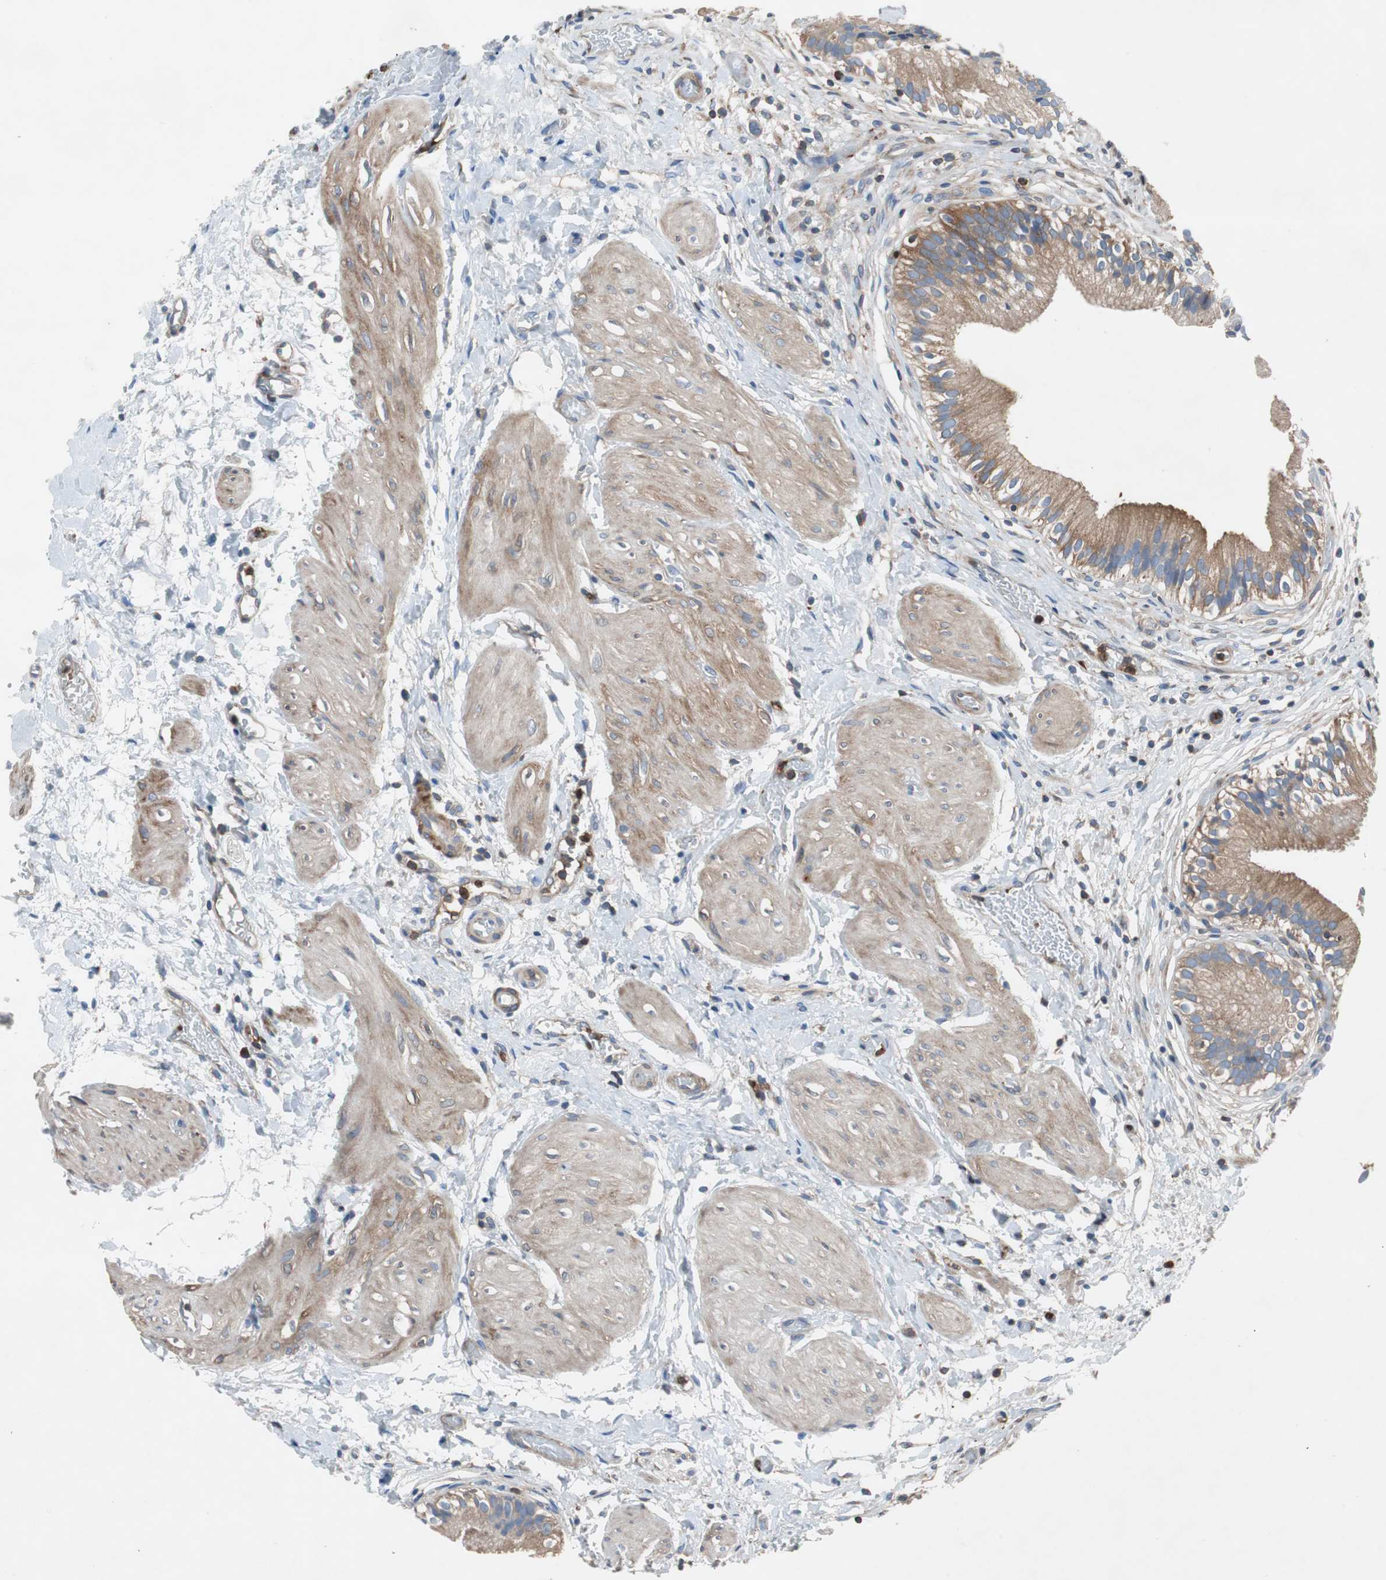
{"staining": {"intensity": "strong", "quantity": ">75%", "location": "cytoplasmic/membranous"}, "tissue": "gallbladder", "cell_type": "Glandular cells", "image_type": "normal", "snomed": [{"axis": "morphology", "description": "Normal tissue, NOS"}, {"axis": "topography", "description": "Gallbladder"}], "caption": "The micrograph exhibits a brown stain indicating the presence of a protein in the cytoplasmic/membranous of glandular cells in gallbladder. (brown staining indicates protein expression, while blue staining denotes nuclei).", "gene": "GYS1", "patient": {"sex": "male", "age": 65}}